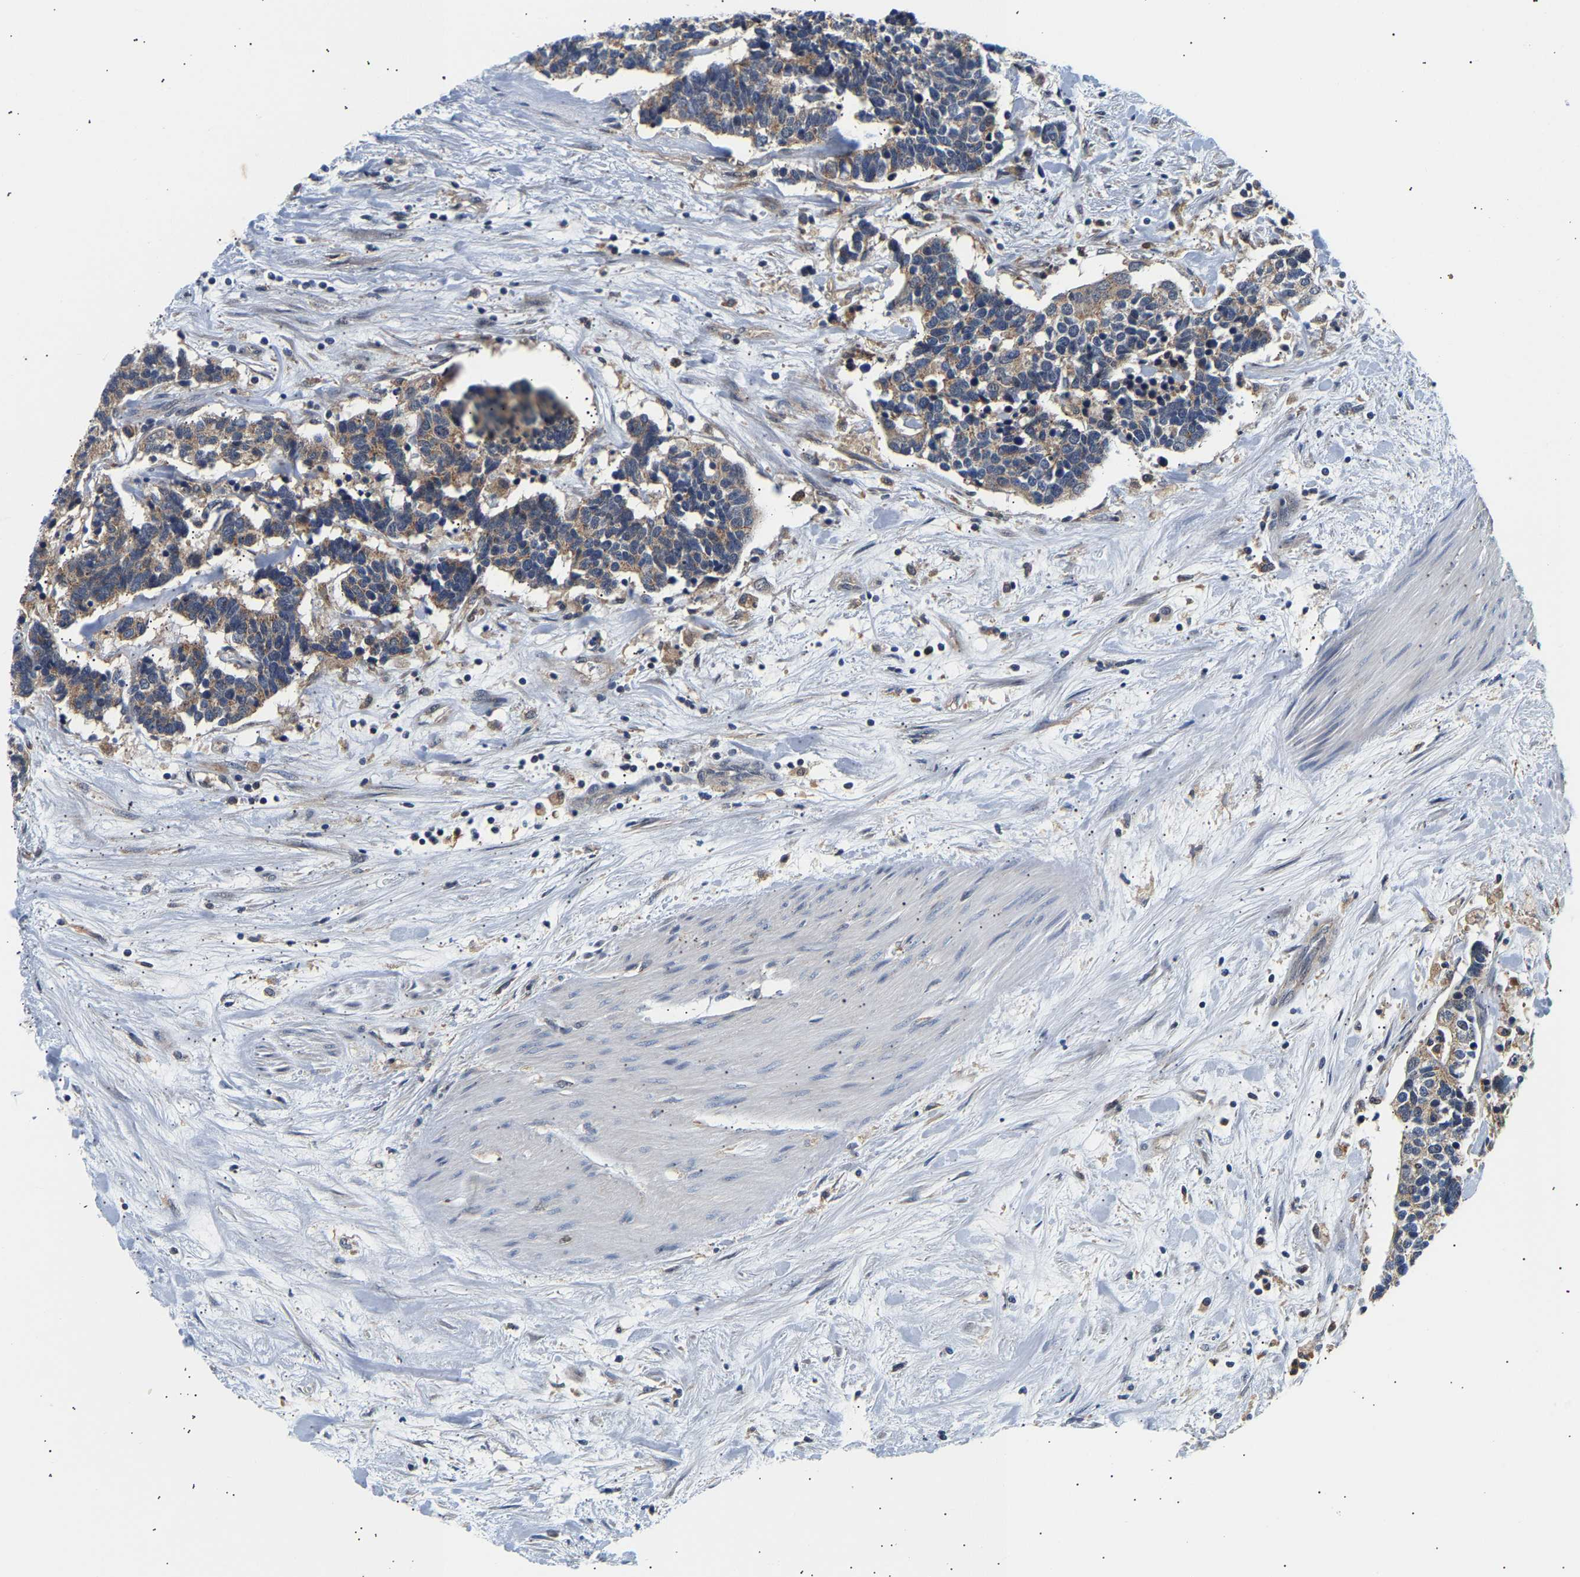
{"staining": {"intensity": "weak", "quantity": ">75%", "location": "cytoplasmic/membranous"}, "tissue": "carcinoid", "cell_type": "Tumor cells", "image_type": "cancer", "snomed": [{"axis": "morphology", "description": "Carcinoma, NOS"}, {"axis": "morphology", "description": "Carcinoid, malignant, NOS"}, {"axis": "topography", "description": "Urinary bladder"}], "caption": "Protein expression analysis of human carcinoma reveals weak cytoplasmic/membranous positivity in approximately >75% of tumor cells. Ihc stains the protein in brown and the nuclei are stained blue.", "gene": "PPID", "patient": {"sex": "male", "age": 57}}